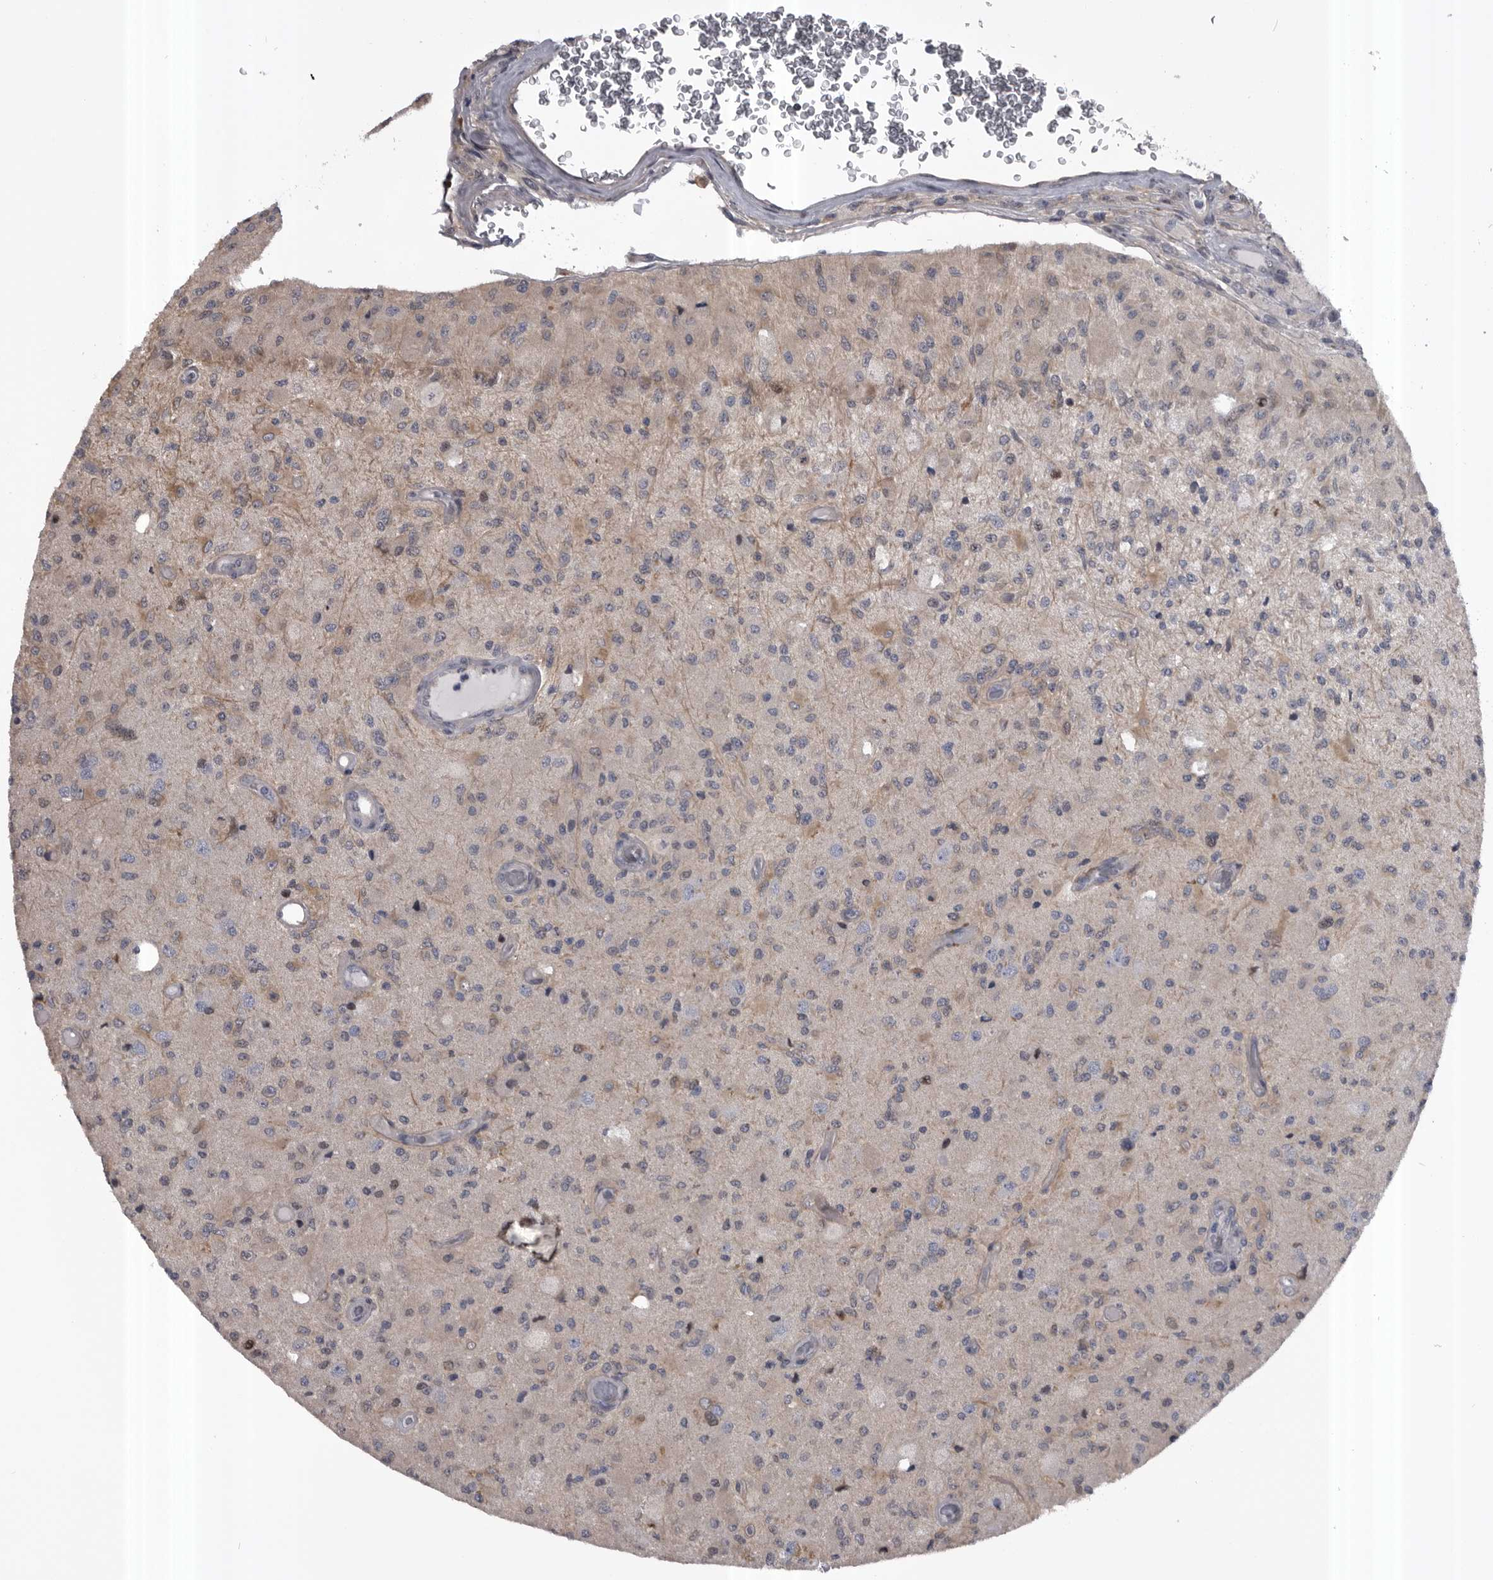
{"staining": {"intensity": "negative", "quantity": "none", "location": "none"}, "tissue": "glioma", "cell_type": "Tumor cells", "image_type": "cancer", "snomed": [{"axis": "morphology", "description": "Normal tissue, NOS"}, {"axis": "morphology", "description": "Glioma, malignant, High grade"}, {"axis": "topography", "description": "Cerebral cortex"}], "caption": "There is no significant staining in tumor cells of glioma.", "gene": "RAB3GAP2", "patient": {"sex": "male", "age": 77}}